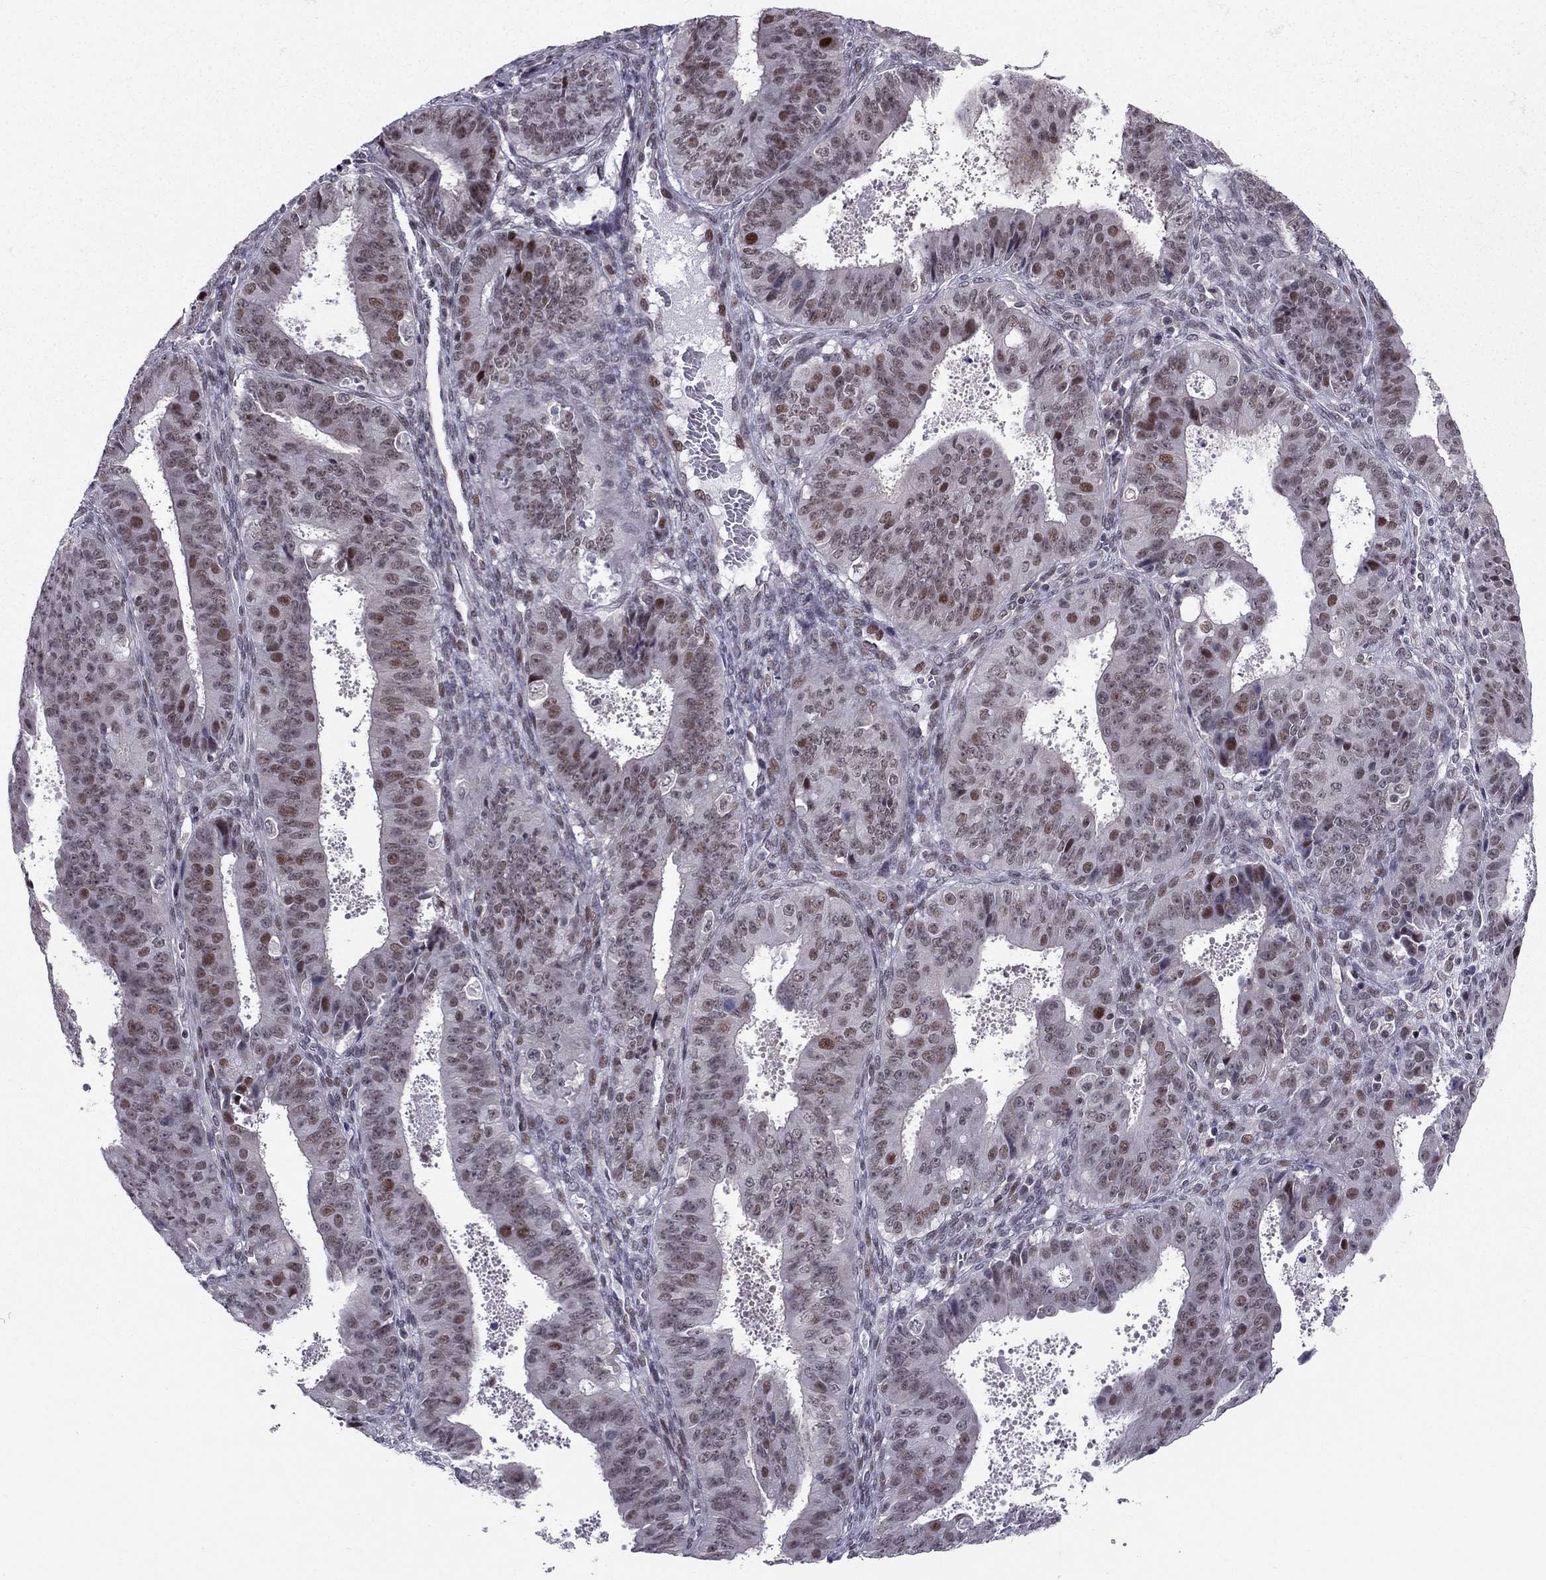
{"staining": {"intensity": "moderate", "quantity": "<25%", "location": "nuclear"}, "tissue": "ovarian cancer", "cell_type": "Tumor cells", "image_type": "cancer", "snomed": [{"axis": "morphology", "description": "Carcinoma, endometroid"}, {"axis": "topography", "description": "Ovary"}], "caption": "An image of ovarian endometroid carcinoma stained for a protein demonstrates moderate nuclear brown staining in tumor cells.", "gene": "RPRD2", "patient": {"sex": "female", "age": 42}}